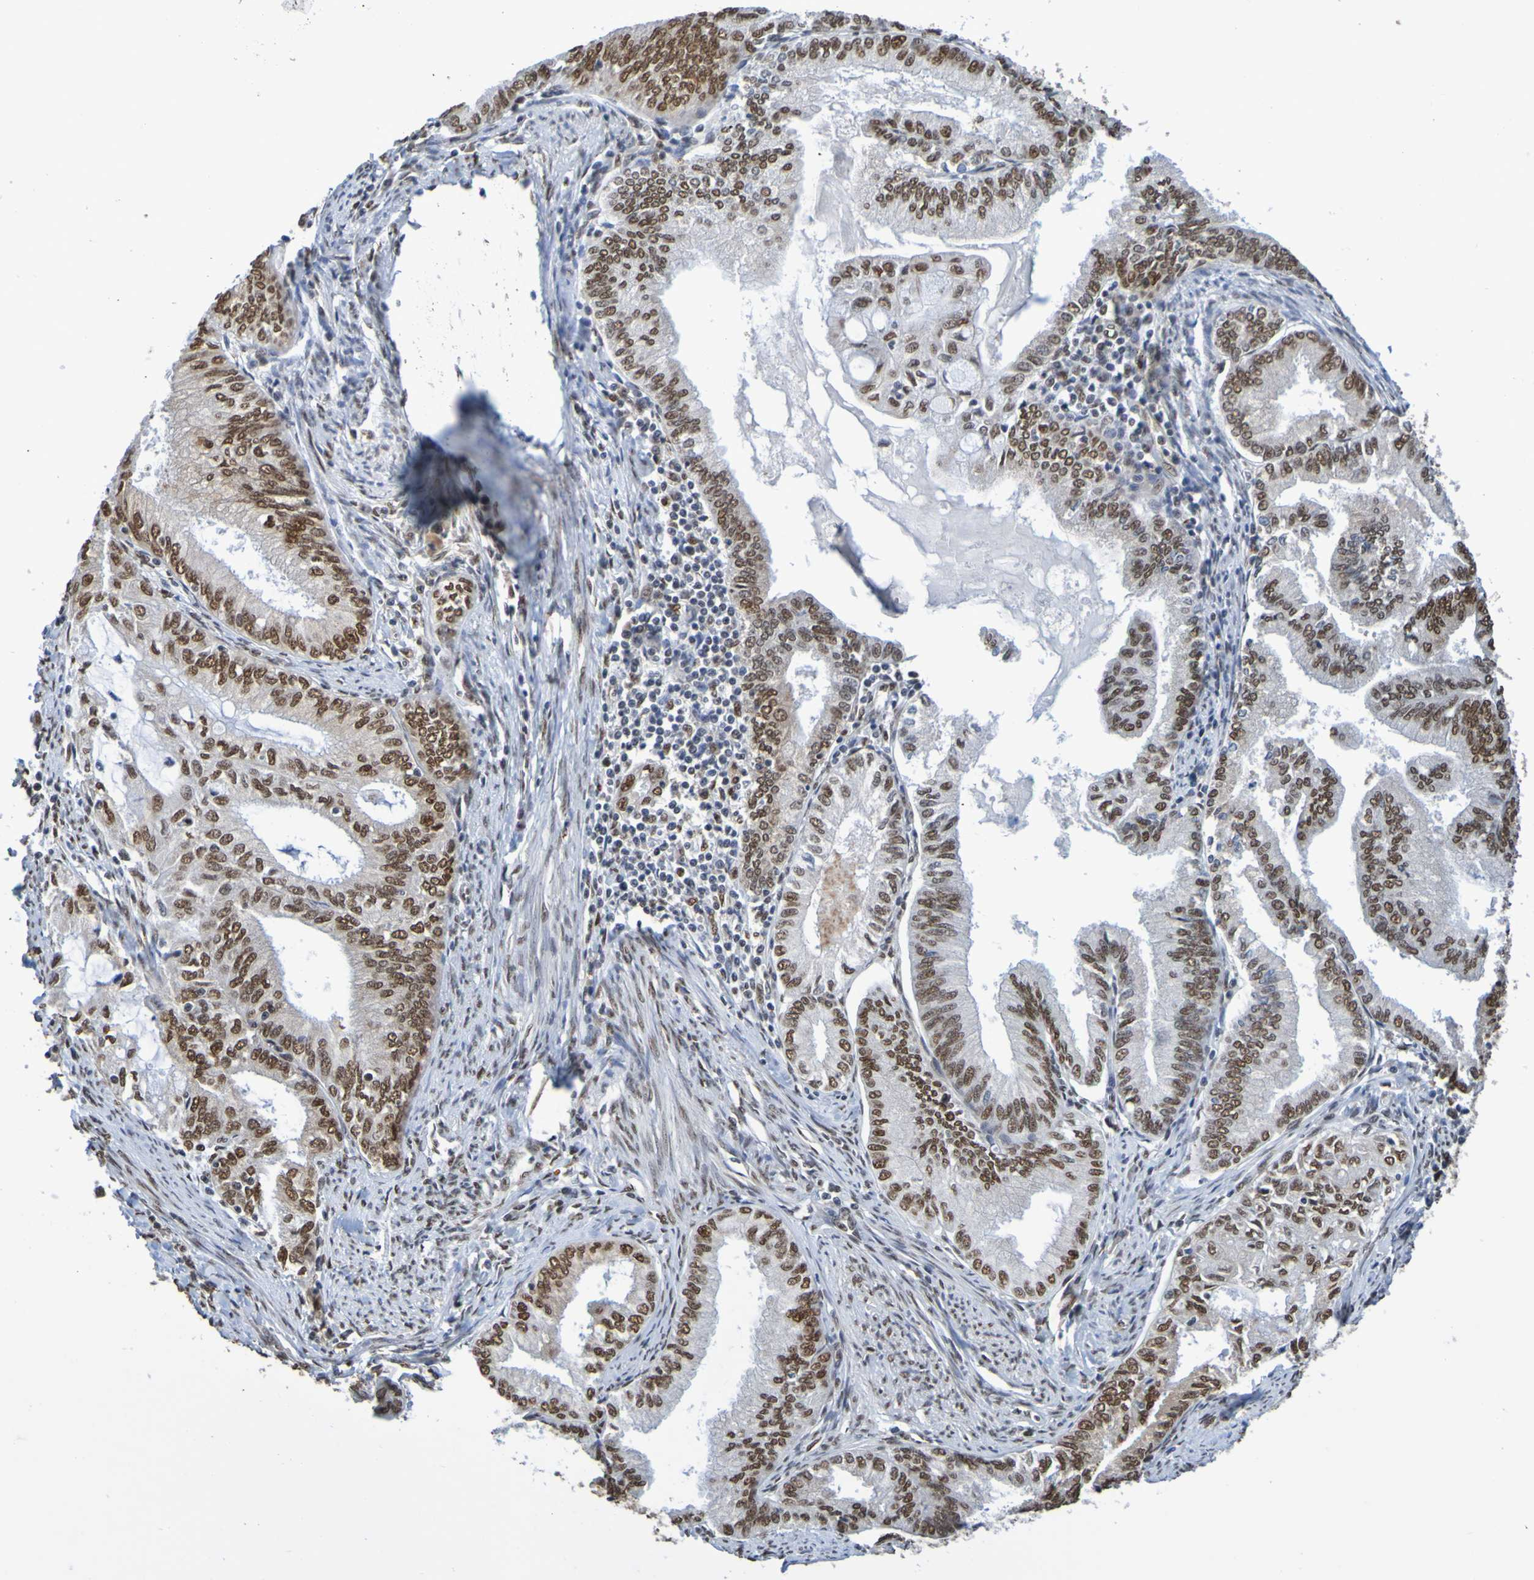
{"staining": {"intensity": "strong", "quantity": ">75%", "location": "nuclear"}, "tissue": "endometrial cancer", "cell_type": "Tumor cells", "image_type": "cancer", "snomed": [{"axis": "morphology", "description": "Adenocarcinoma, NOS"}, {"axis": "topography", "description": "Endometrium"}], "caption": "About >75% of tumor cells in endometrial adenocarcinoma demonstrate strong nuclear protein expression as visualized by brown immunohistochemical staining.", "gene": "HDAC2", "patient": {"sex": "female", "age": 86}}